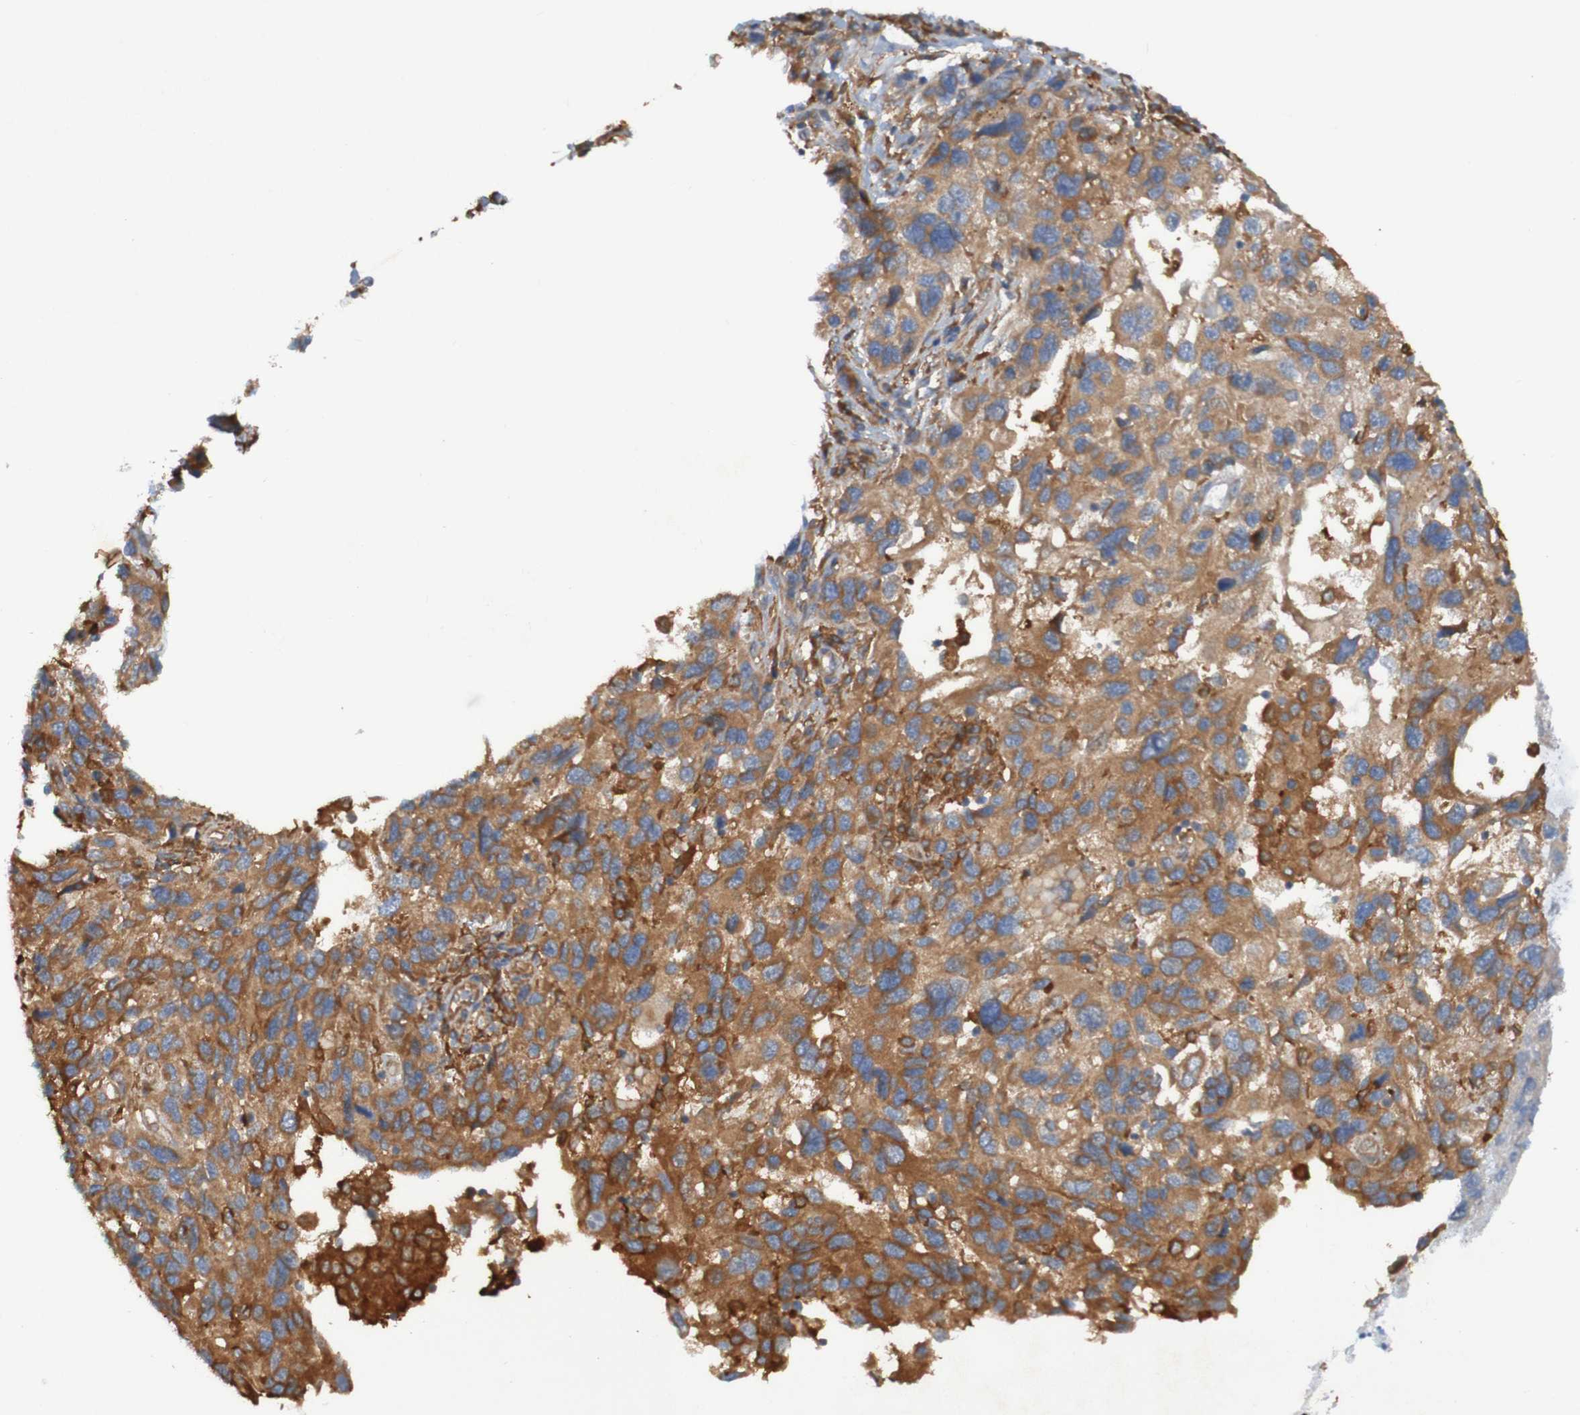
{"staining": {"intensity": "moderate", "quantity": ">75%", "location": "cytoplasmic/membranous"}, "tissue": "melanoma", "cell_type": "Tumor cells", "image_type": "cancer", "snomed": [{"axis": "morphology", "description": "Malignant melanoma, NOS"}, {"axis": "topography", "description": "Skin"}], "caption": "A medium amount of moderate cytoplasmic/membranous positivity is present in about >75% of tumor cells in melanoma tissue.", "gene": "DNAJC4", "patient": {"sex": "male", "age": 53}}